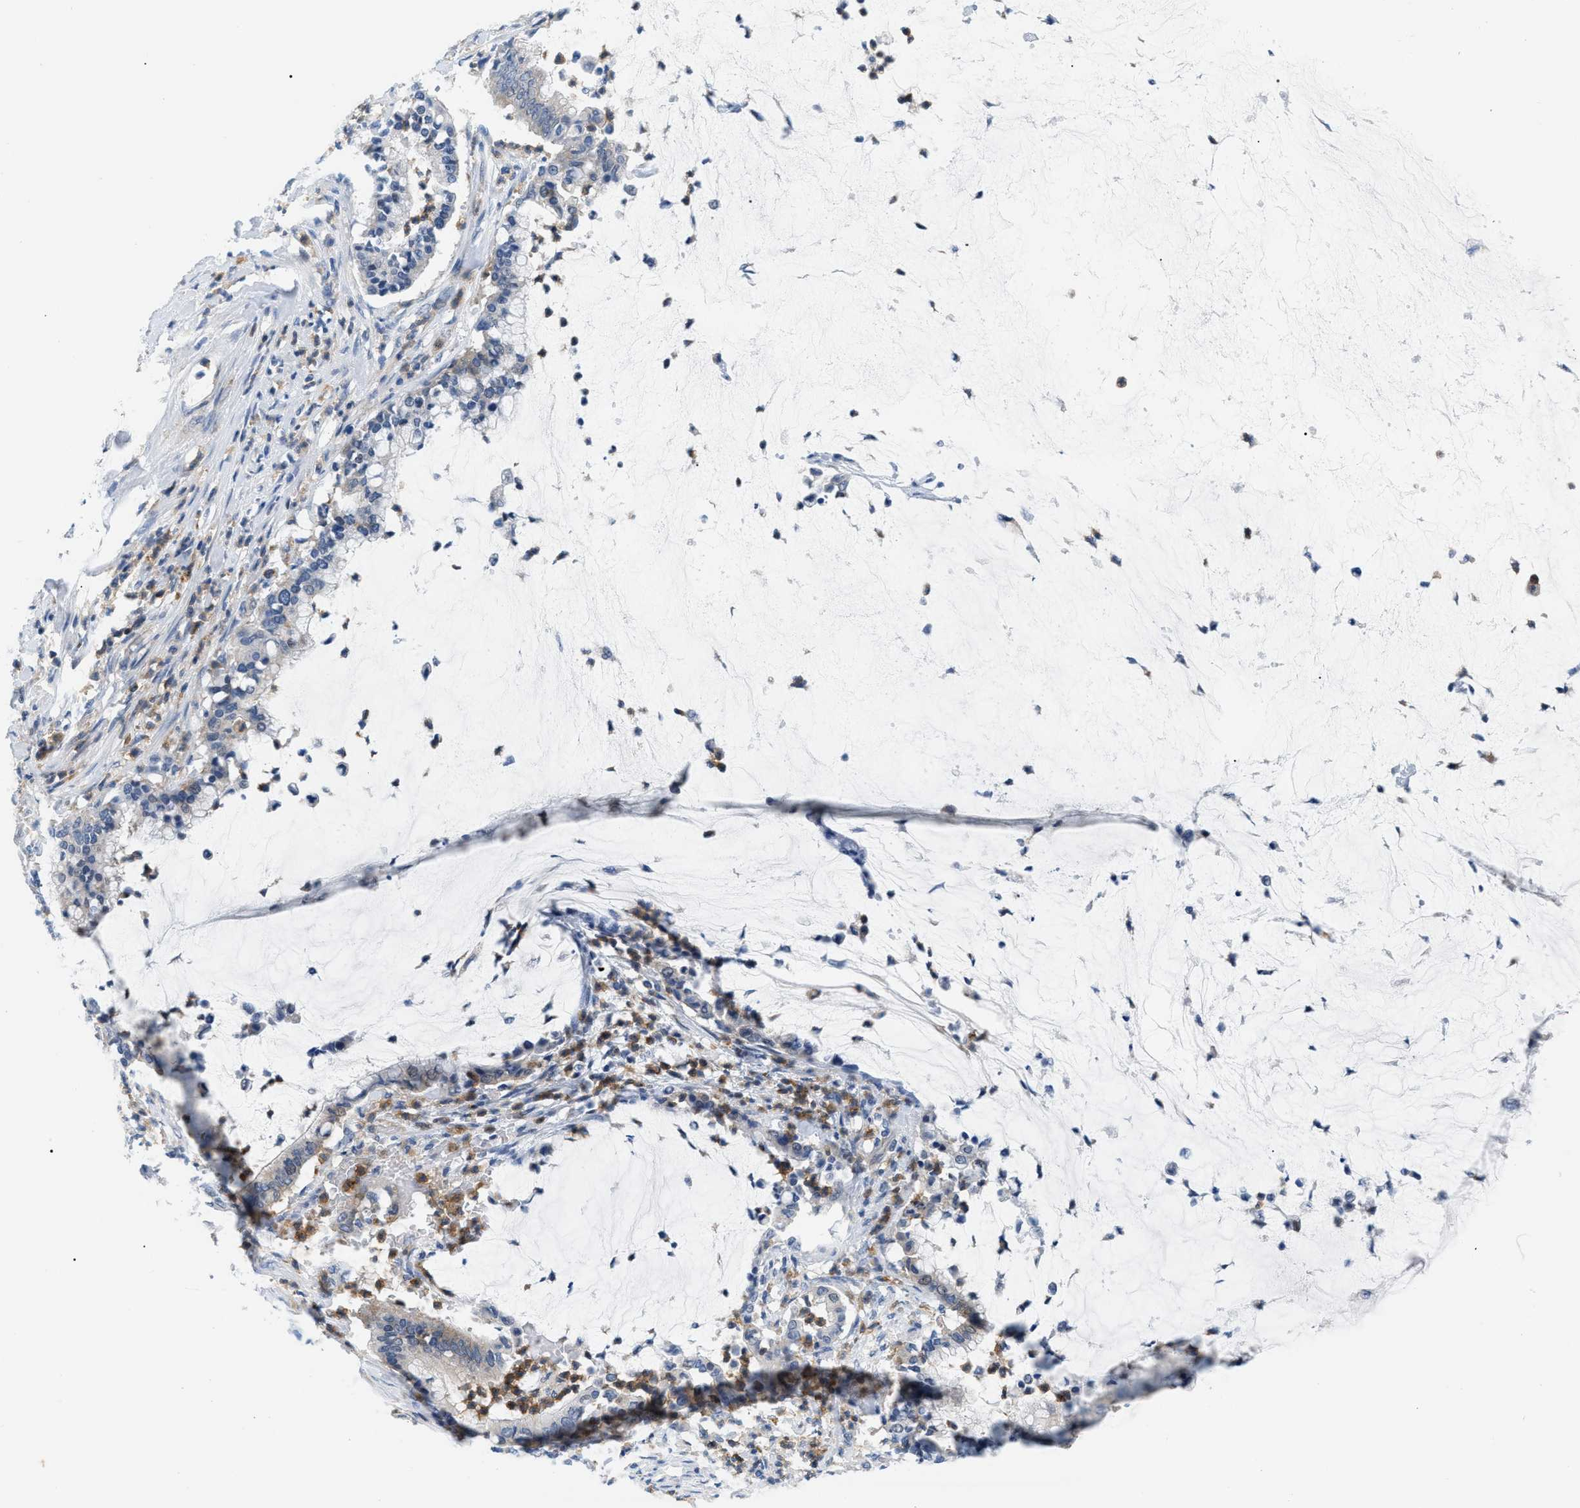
{"staining": {"intensity": "negative", "quantity": "none", "location": "none"}, "tissue": "pancreatic cancer", "cell_type": "Tumor cells", "image_type": "cancer", "snomed": [{"axis": "morphology", "description": "Adenocarcinoma, NOS"}, {"axis": "topography", "description": "Pancreas"}], "caption": "High magnification brightfield microscopy of pancreatic cancer stained with DAB (3,3'-diaminobenzidine) (brown) and counterstained with hematoxylin (blue): tumor cells show no significant staining.", "gene": "INPP5D", "patient": {"sex": "male", "age": 41}}